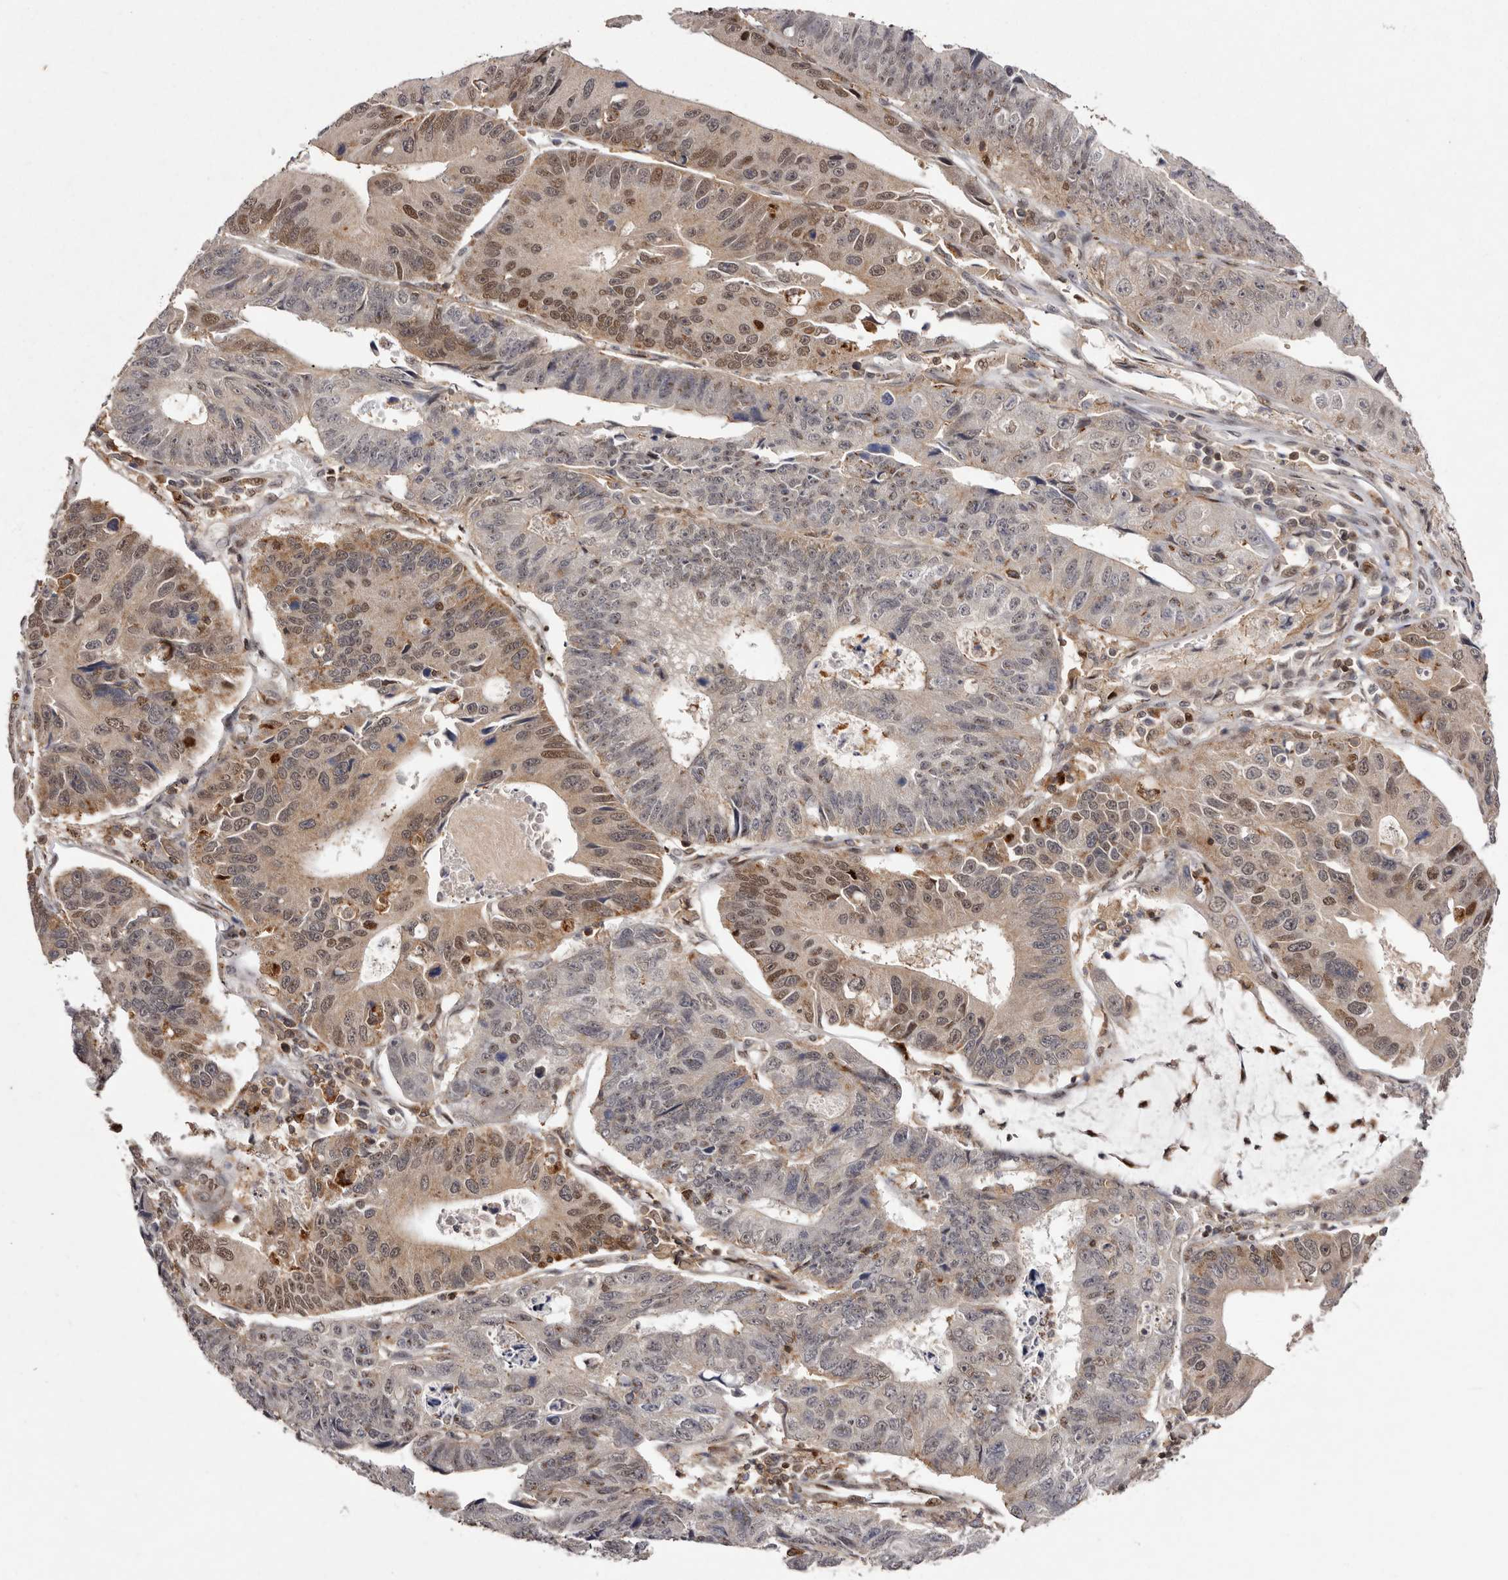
{"staining": {"intensity": "moderate", "quantity": "<25%", "location": "cytoplasmic/membranous,nuclear"}, "tissue": "stomach cancer", "cell_type": "Tumor cells", "image_type": "cancer", "snomed": [{"axis": "morphology", "description": "Adenocarcinoma, NOS"}, {"axis": "topography", "description": "Stomach"}], "caption": "Immunohistochemical staining of human stomach adenocarcinoma demonstrates low levels of moderate cytoplasmic/membranous and nuclear protein staining in about <25% of tumor cells.", "gene": "FBXO5", "patient": {"sex": "male", "age": 59}}